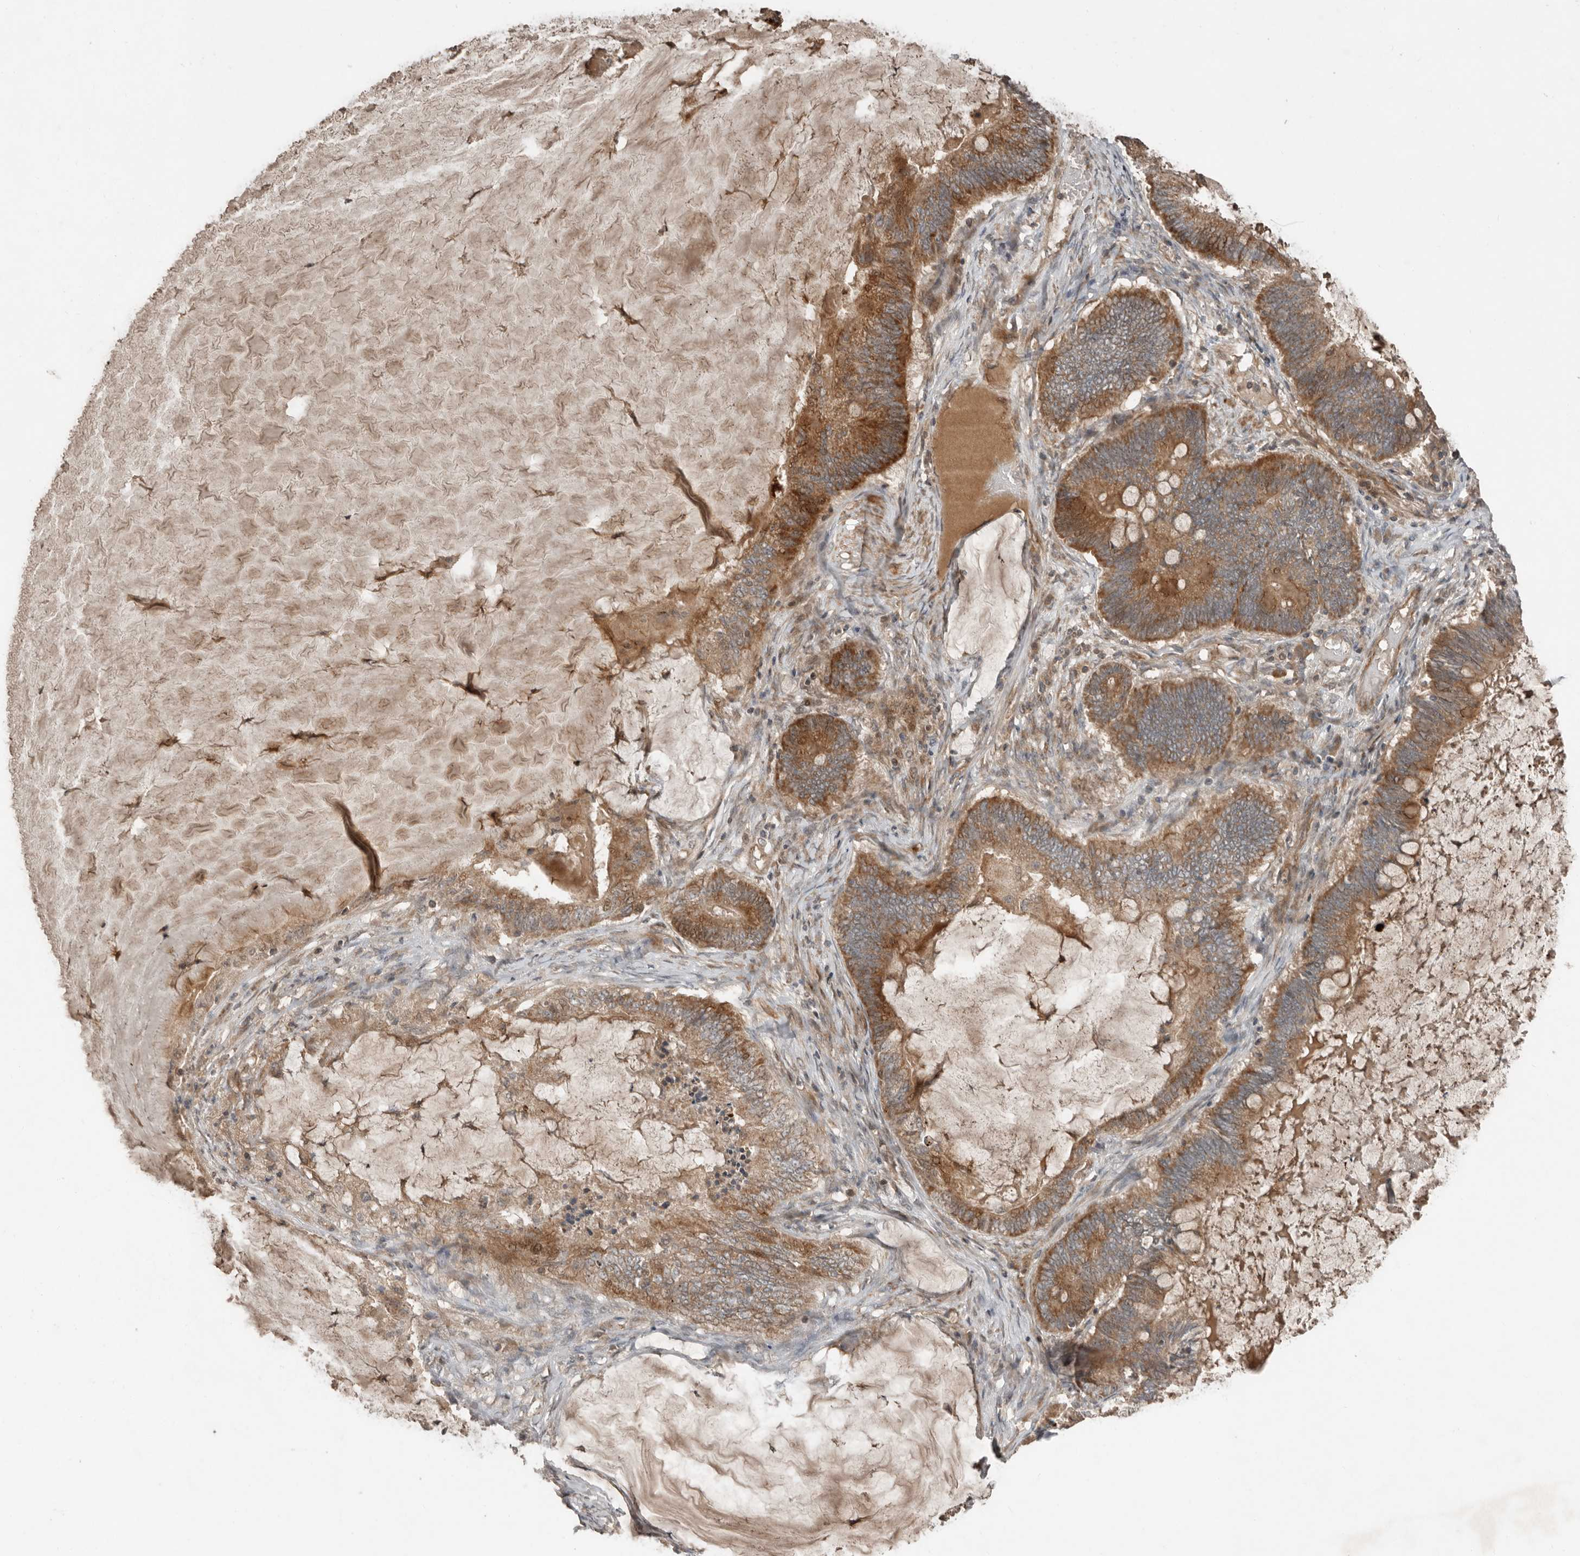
{"staining": {"intensity": "moderate", "quantity": ">75%", "location": "cytoplasmic/membranous"}, "tissue": "ovarian cancer", "cell_type": "Tumor cells", "image_type": "cancer", "snomed": [{"axis": "morphology", "description": "Cystadenocarcinoma, mucinous, NOS"}, {"axis": "topography", "description": "Ovary"}], "caption": "Moderate cytoplasmic/membranous expression for a protein is seen in about >75% of tumor cells of ovarian mucinous cystadenocarcinoma using immunohistochemistry.", "gene": "SLC6A7", "patient": {"sex": "female", "age": 61}}